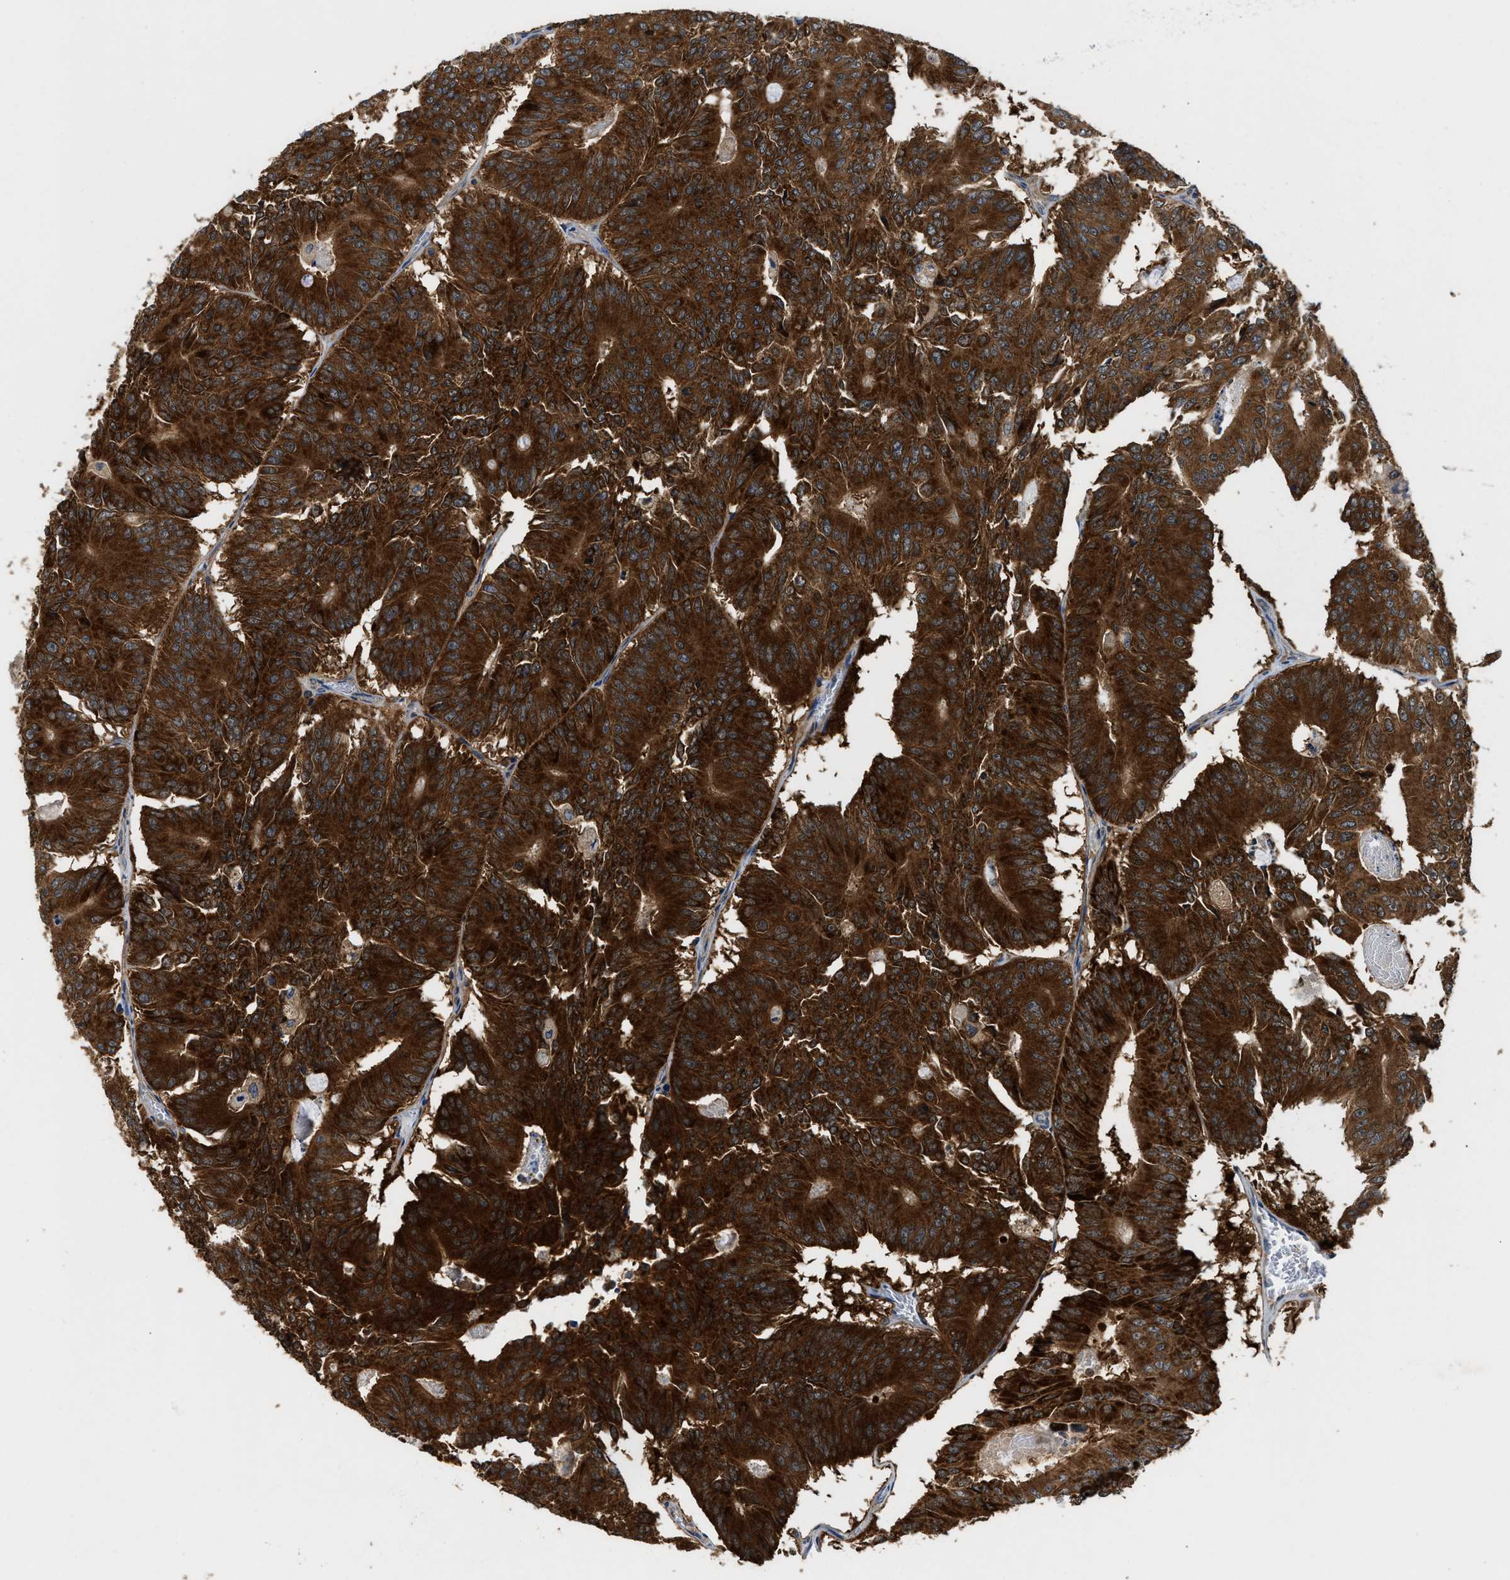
{"staining": {"intensity": "strong", "quantity": ">75%", "location": "cytoplasmic/membranous"}, "tissue": "colorectal cancer", "cell_type": "Tumor cells", "image_type": "cancer", "snomed": [{"axis": "morphology", "description": "Adenocarcinoma, NOS"}, {"axis": "topography", "description": "Colon"}], "caption": "Tumor cells show high levels of strong cytoplasmic/membranous staining in about >75% of cells in colorectal adenocarcinoma.", "gene": "CCM2", "patient": {"sex": "male", "age": 87}}